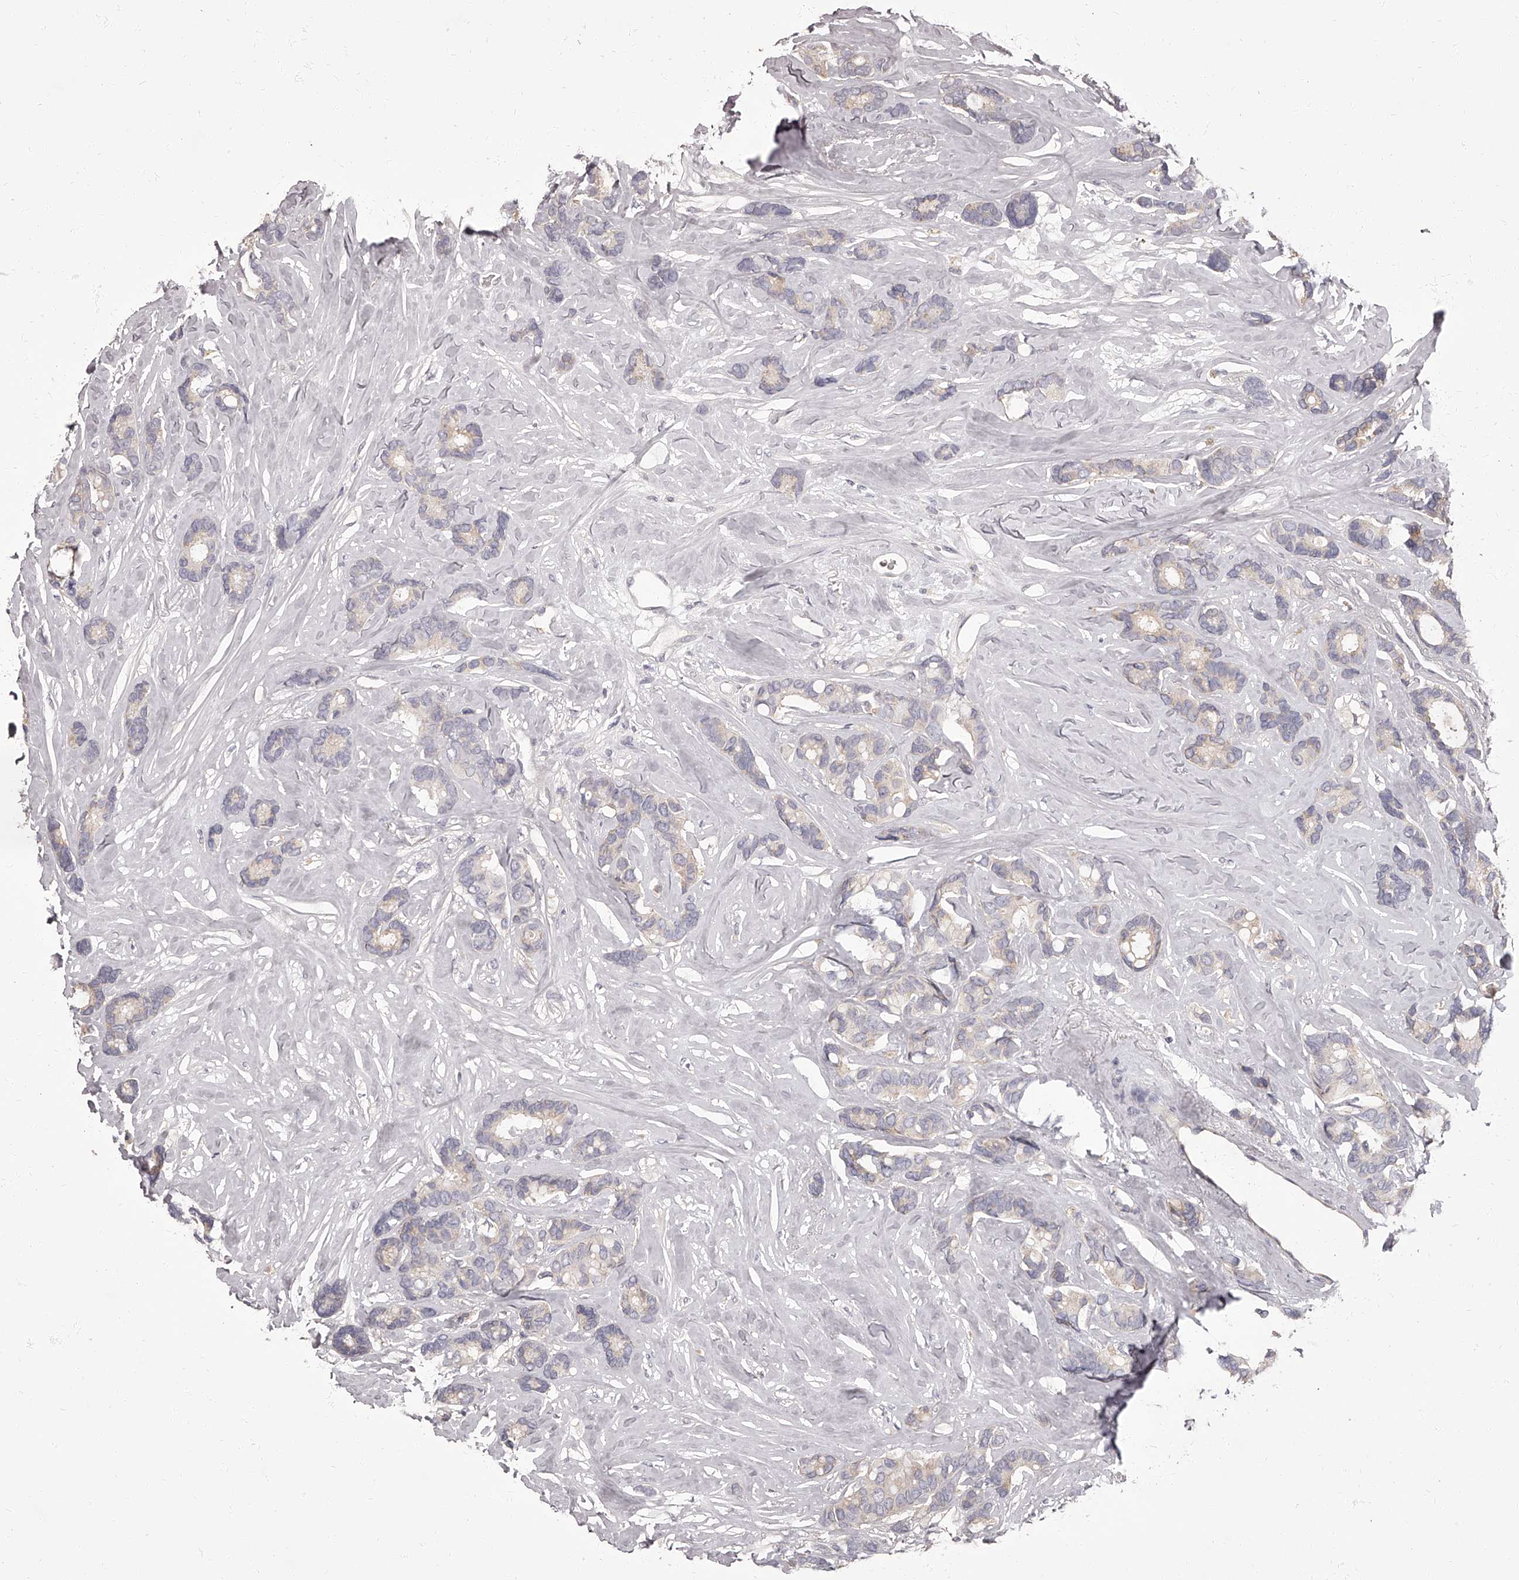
{"staining": {"intensity": "negative", "quantity": "none", "location": "none"}, "tissue": "breast cancer", "cell_type": "Tumor cells", "image_type": "cancer", "snomed": [{"axis": "morphology", "description": "Duct carcinoma"}, {"axis": "topography", "description": "Breast"}], "caption": "Breast cancer was stained to show a protein in brown. There is no significant expression in tumor cells.", "gene": "APEH", "patient": {"sex": "female", "age": 87}}